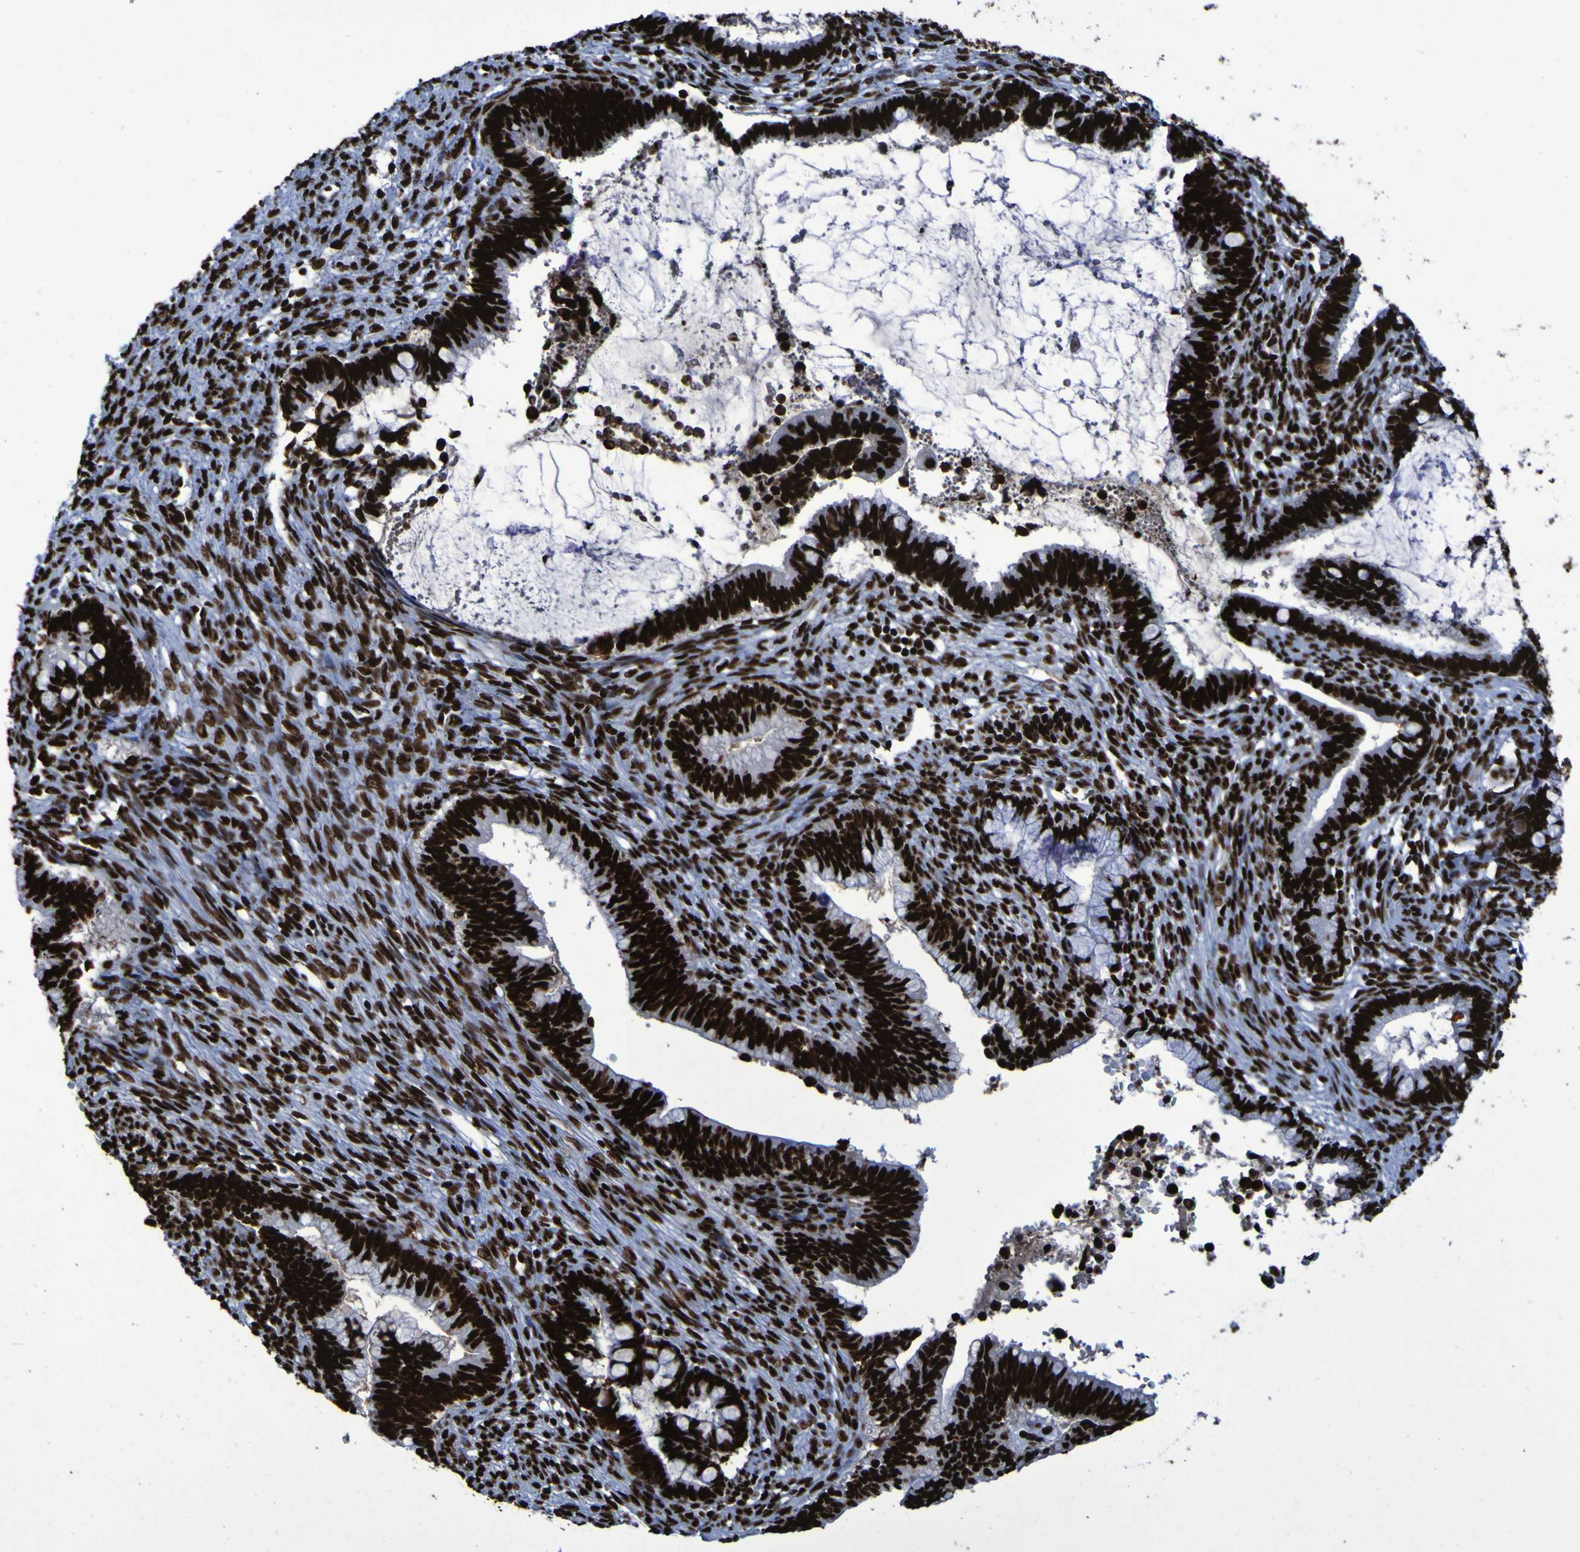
{"staining": {"intensity": "strong", "quantity": ">75%", "location": "nuclear"}, "tissue": "cervical cancer", "cell_type": "Tumor cells", "image_type": "cancer", "snomed": [{"axis": "morphology", "description": "Adenocarcinoma, NOS"}, {"axis": "topography", "description": "Cervix"}], "caption": "Cervical adenocarcinoma was stained to show a protein in brown. There is high levels of strong nuclear expression in about >75% of tumor cells.", "gene": "NPM1", "patient": {"sex": "female", "age": 44}}